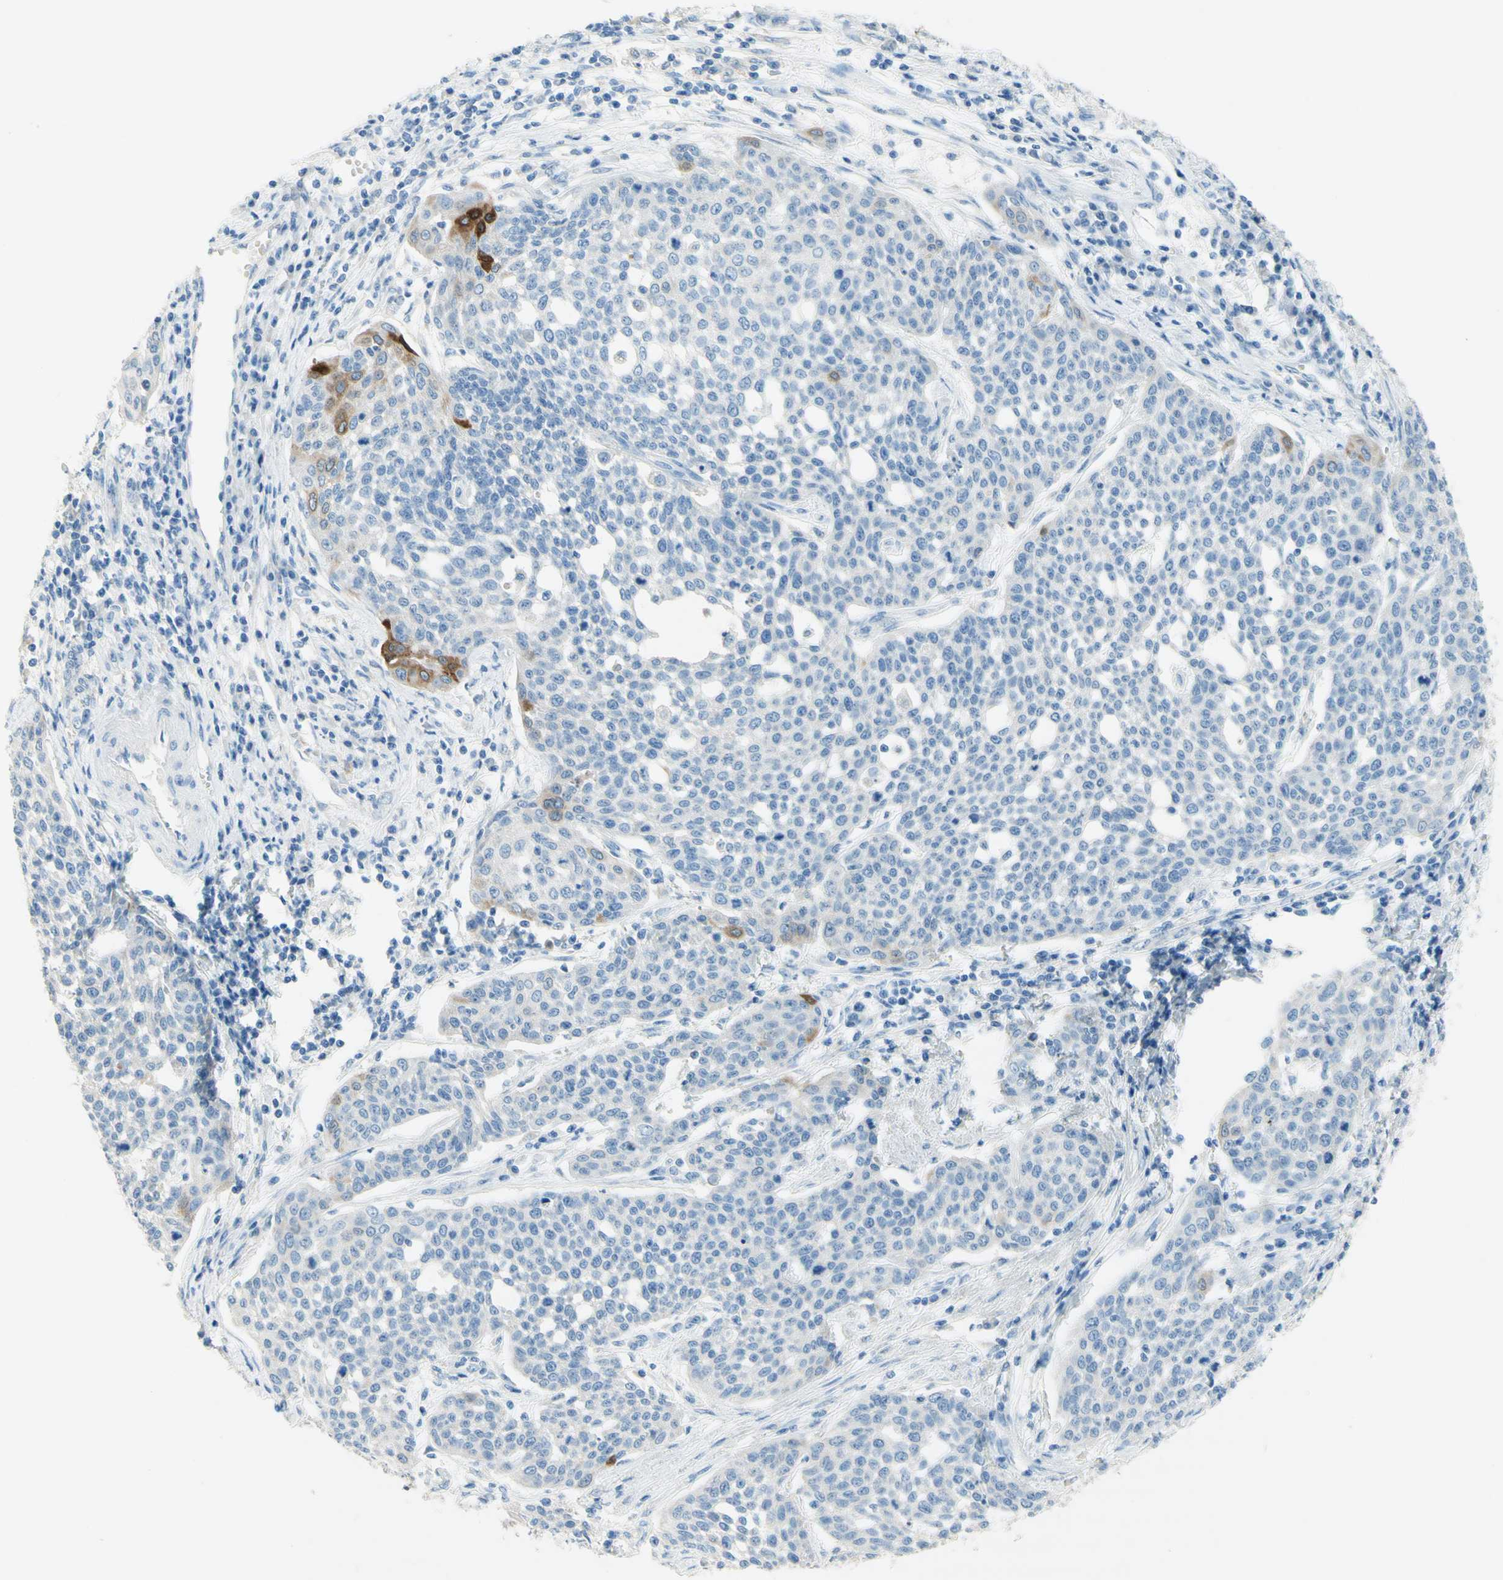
{"staining": {"intensity": "moderate", "quantity": "<25%", "location": "cytoplasmic/membranous"}, "tissue": "cervical cancer", "cell_type": "Tumor cells", "image_type": "cancer", "snomed": [{"axis": "morphology", "description": "Squamous cell carcinoma, NOS"}, {"axis": "topography", "description": "Cervix"}], "caption": "Brown immunohistochemical staining in squamous cell carcinoma (cervical) displays moderate cytoplasmic/membranous expression in approximately <25% of tumor cells. The protein of interest is stained brown, and the nuclei are stained in blue (DAB (3,3'-diaminobenzidine) IHC with brightfield microscopy, high magnification).", "gene": "POLR2J3", "patient": {"sex": "female", "age": 34}}